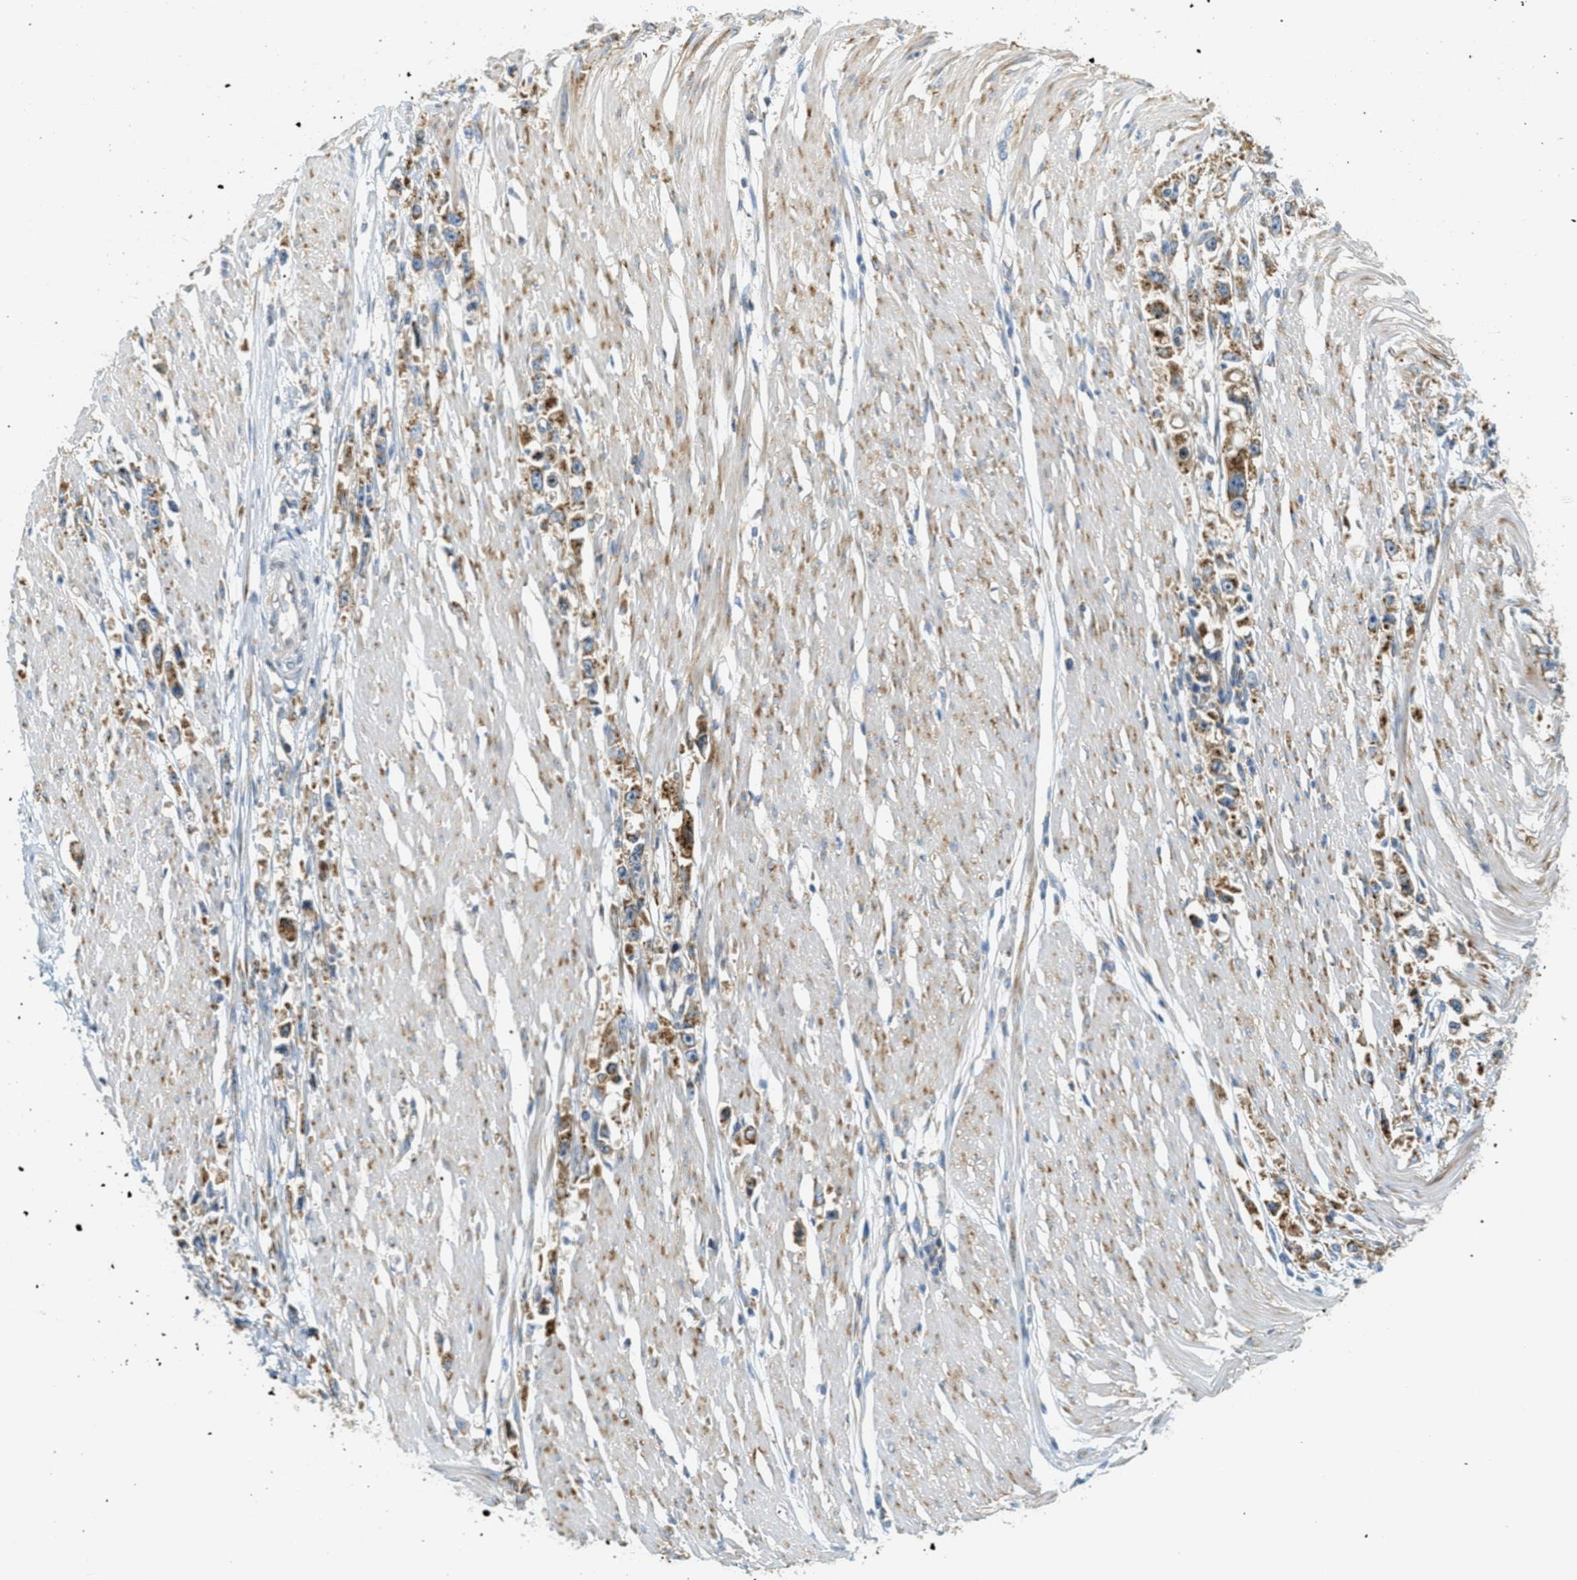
{"staining": {"intensity": "moderate", "quantity": "25%-75%", "location": "cytoplasmic/membranous"}, "tissue": "stomach cancer", "cell_type": "Tumor cells", "image_type": "cancer", "snomed": [{"axis": "morphology", "description": "Adenocarcinoma, NOS"}, {"axis": "topography", "description": "Stomach"}], "caption": "This image shows adenocarcinoma (stomach) stained with immunohistochemistry (IHC) to label a protein in brown. The cytoplasmic/membranous of tumor cells show moderate positivity for the protein. Nuclei are counter-stained blue.", "gene": "ABCF1", "patient": {"sex": "female", "age": 59}}